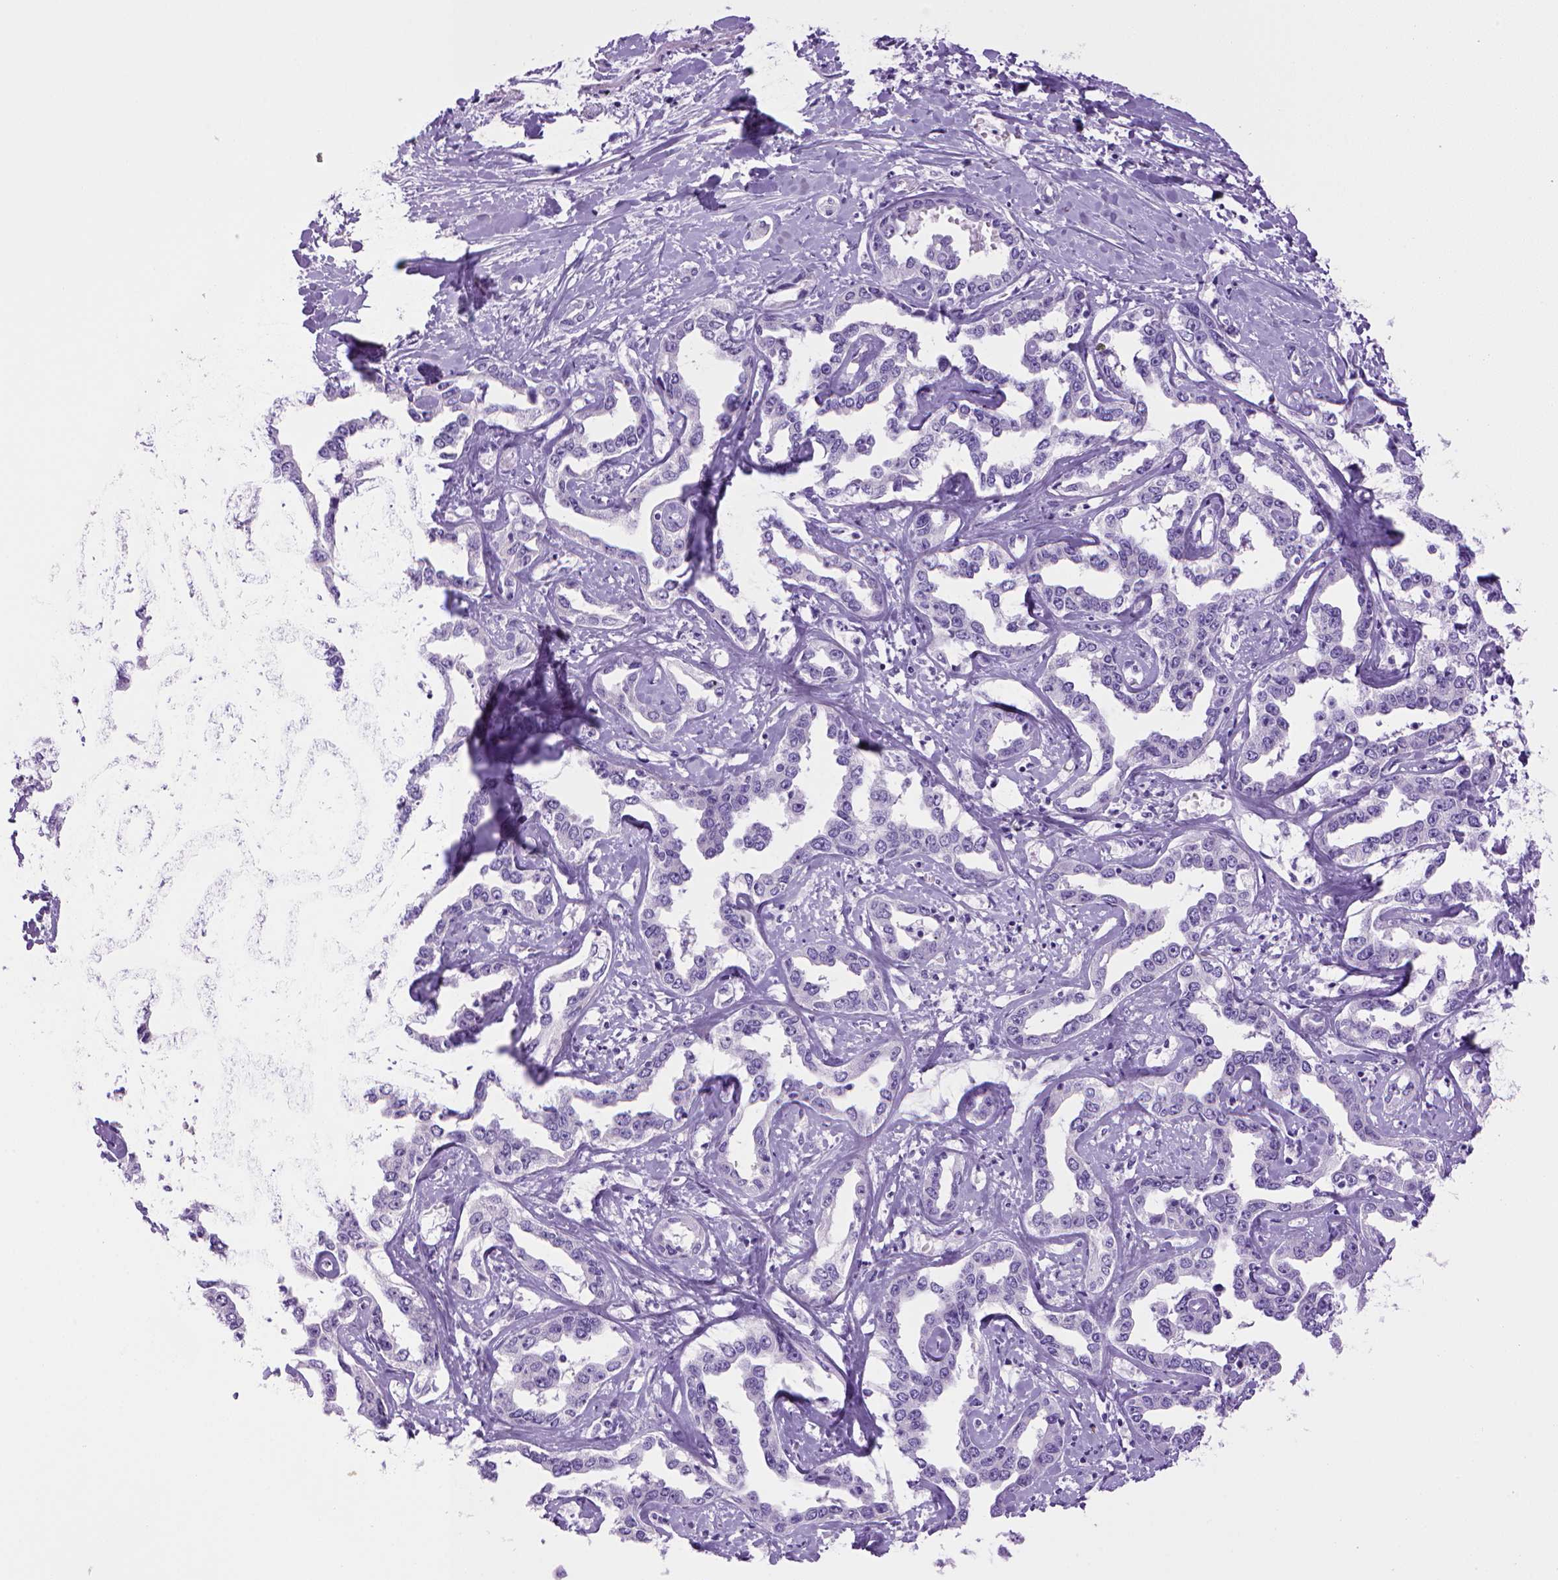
{"staining": {"intensity": "negative", "quantity": "none", "location": "none"}, "tissue": "liver cancer", "cell_type": "Tumor cells", "image_type": "cancer", "snomed": [{"axis": "morphology", "description": "Cholangiocarcinoma"}, {"axis": "topography", "description": "Liver"}], "caption": "Tumor cells show no significant protein positivity in cholangiocarcinoma (liver).", "gene": "SGCG", "patient": {"sex": "male", "age": 59}}